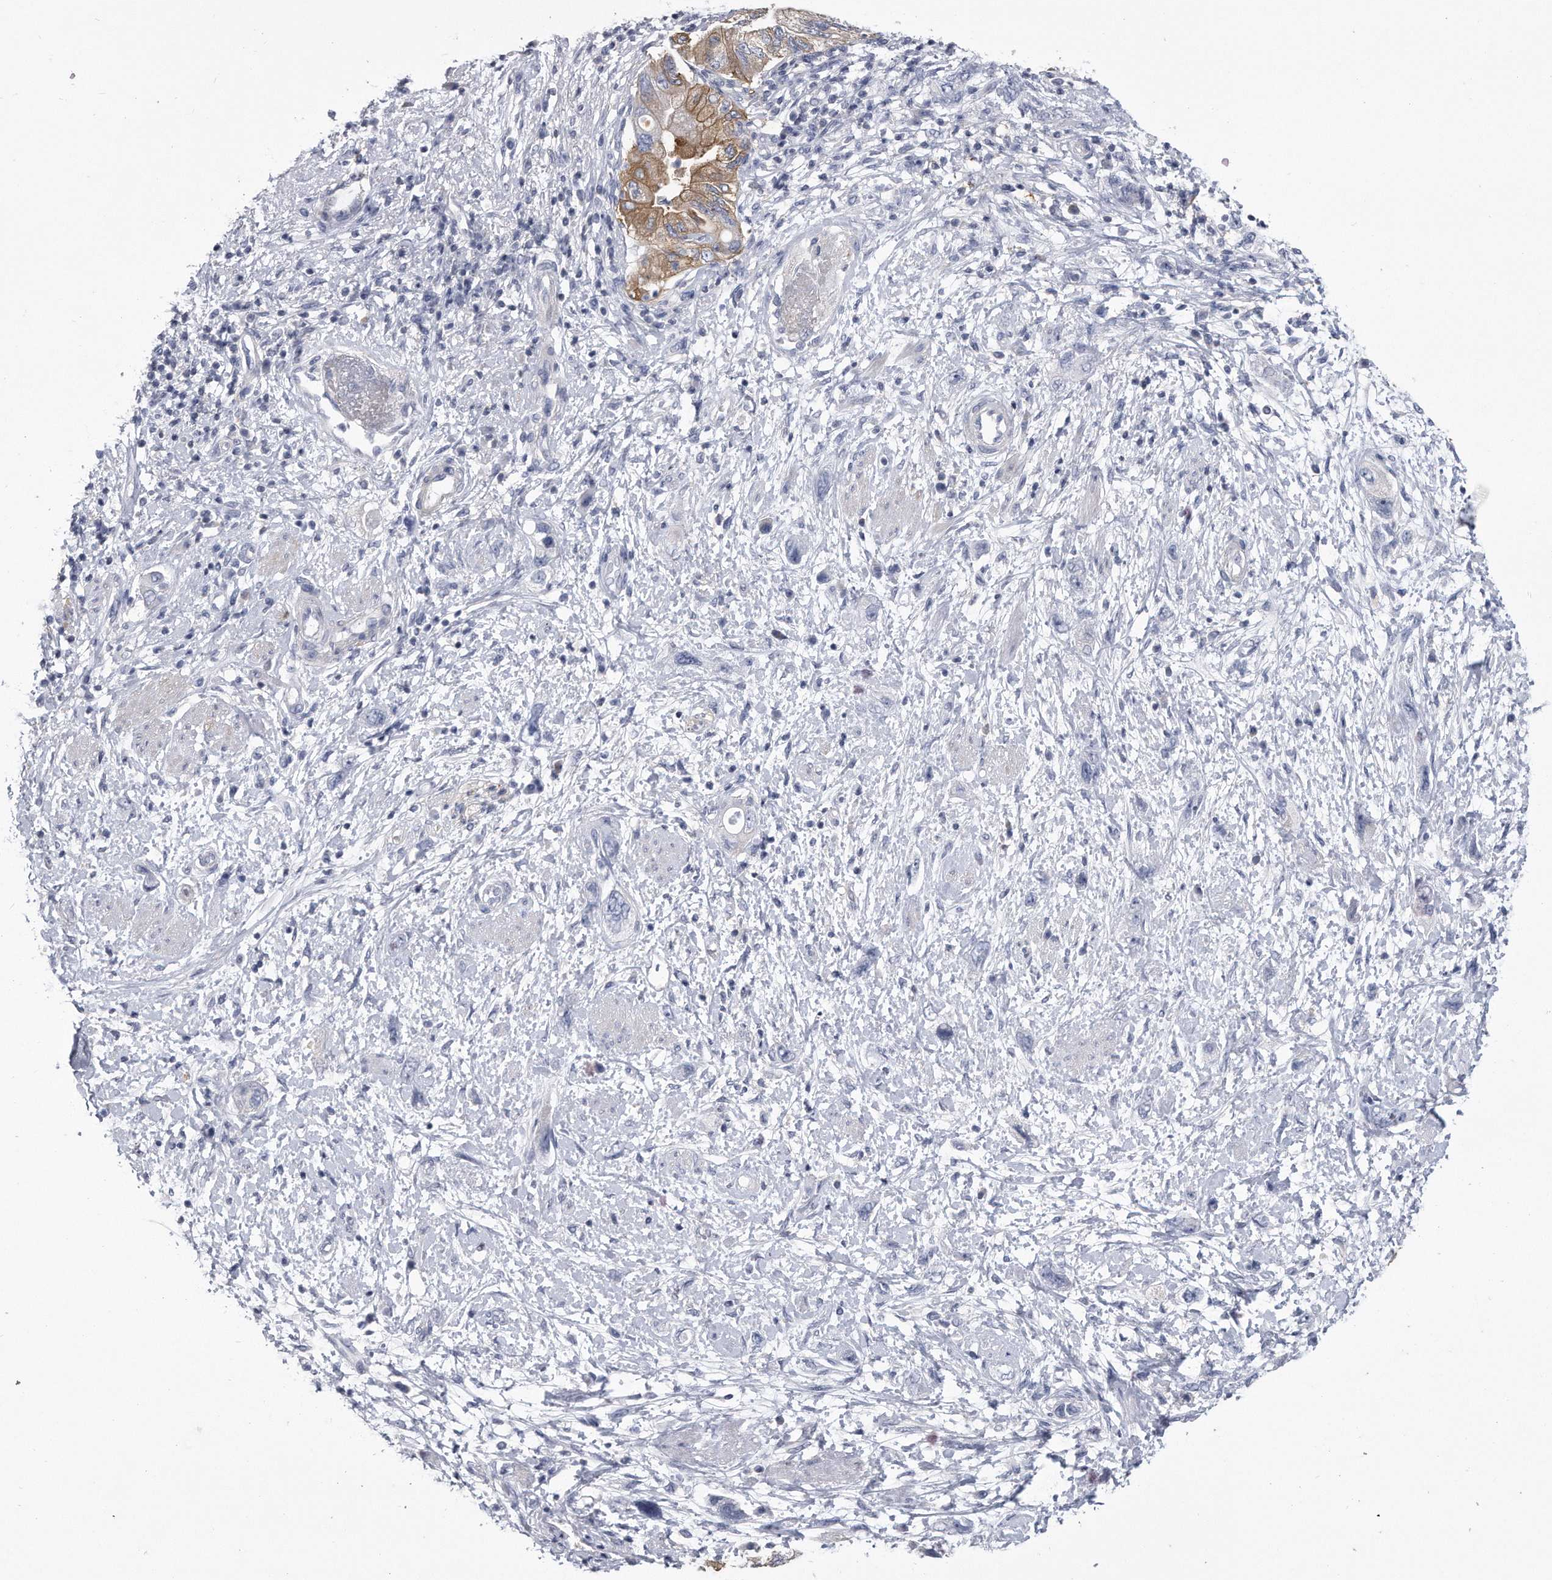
{"staining": {"intensity": "weak", "quantity": "<25%", "location": "cytoplasmic/membranous"}, "tissue": "pancreatic cancer", "cell_type": "Tumor cells", "image_type": "cancer", "snomed": [{"axis": "morphology", "description": "Adenocarcinoma, NOS"}, {"axis": "topography", "description": "Pancreas"}], "caption": "This is a photomicrograph of immunohistochemistry (IHC) staining of pancreatic cancer, which shows no staining in tumor cells.", "gene": "PYGB", "patient": {"sex": "female", "age": 73}}